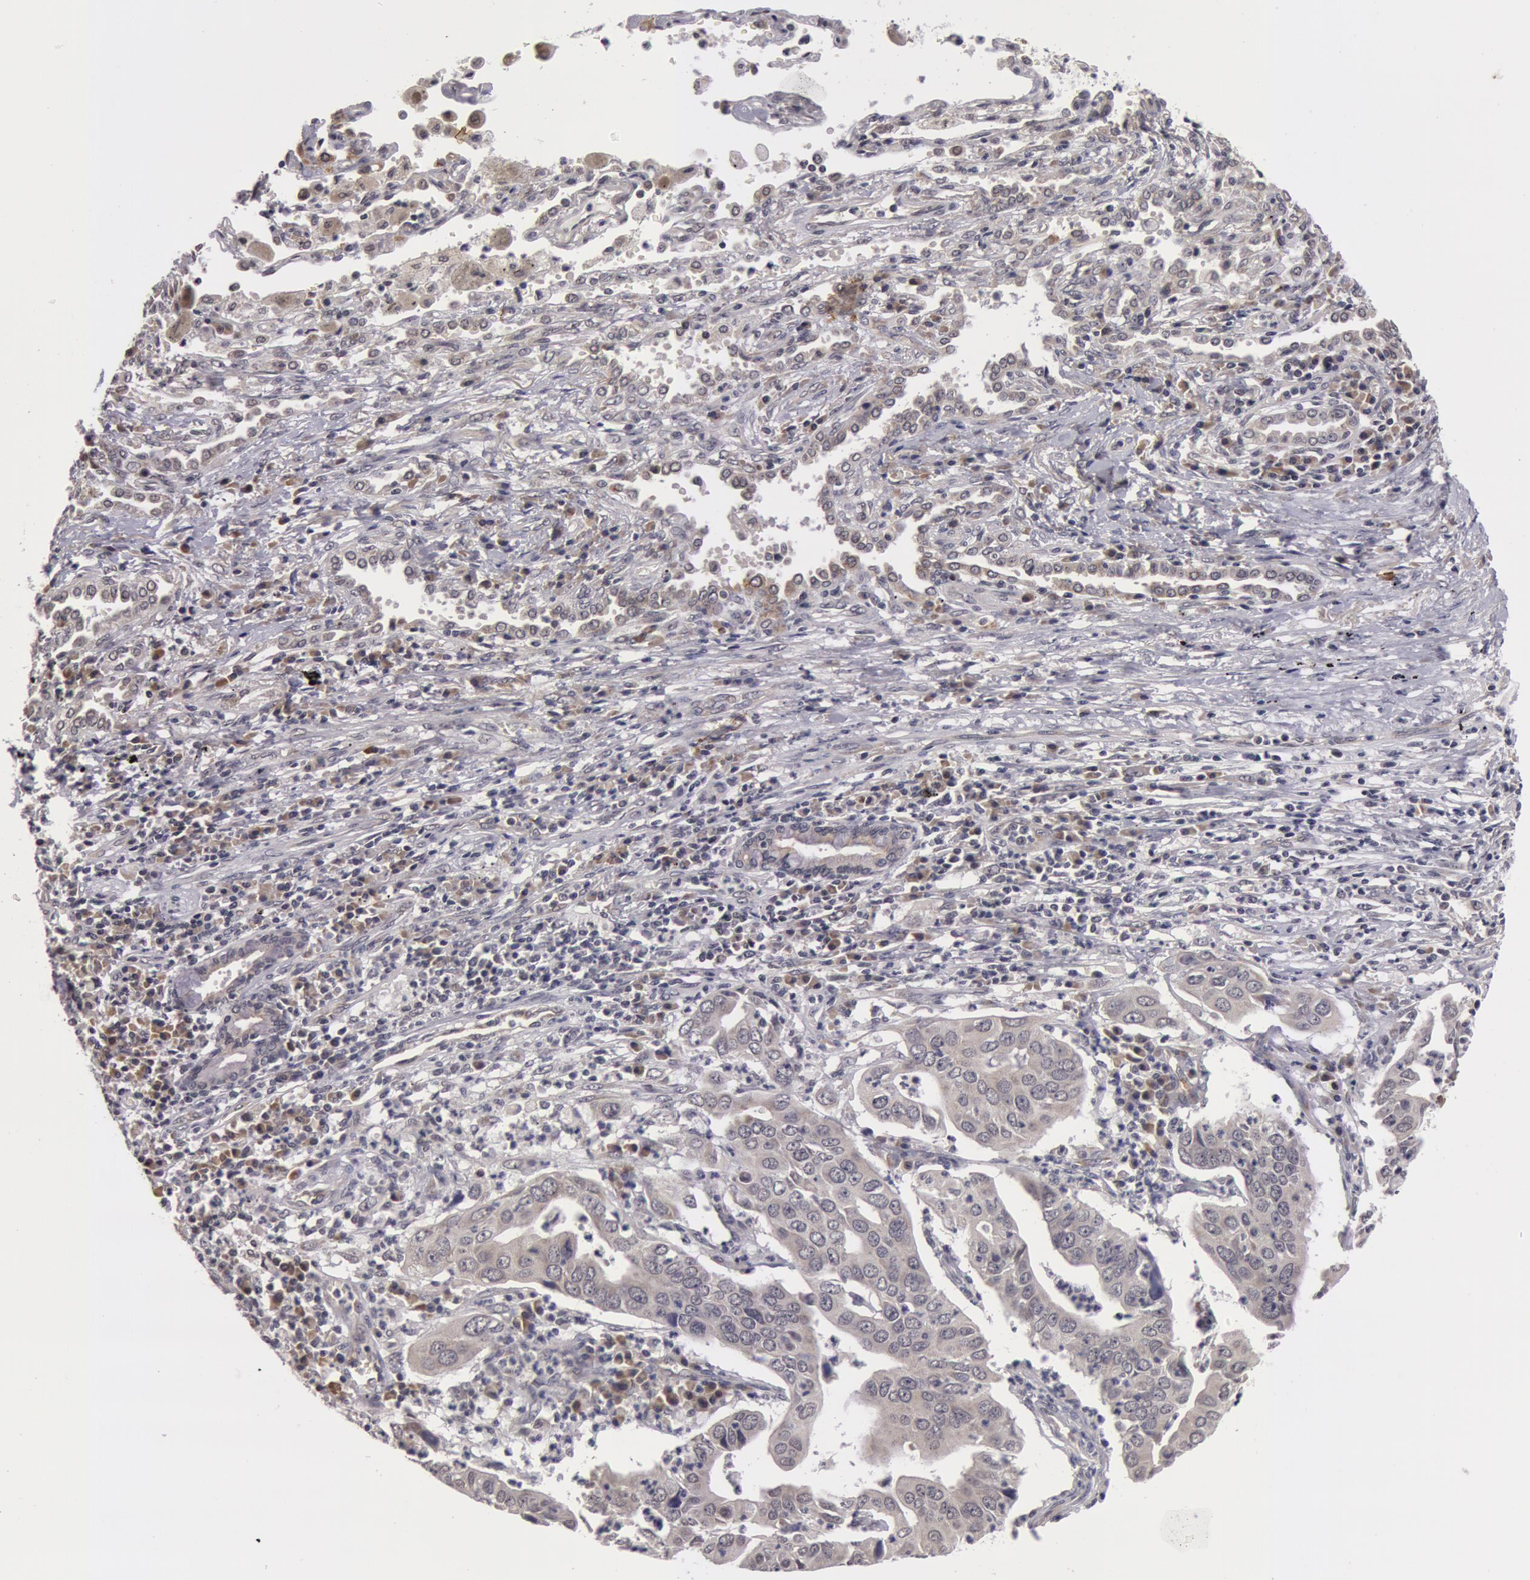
{"staining": {"intensity": "negative", "quantity": "none", "location": "none"}, "tissue": "lung cancer", "cell_type": "Tumor cells", "image_type": "cancer", "snomed": [{"axis": "morphology", "description": "Adenocarcinoma, NOS"}, {"axis": "topography", "description": "Lung"}], "caption": "Tumor cells are negative for brown protein staining in adenocarcinoma (lung). (Brightfield microscopy of DAB (3,3'-diaminobenzidine) immunohistochemistry at high magnification).", "gene": "SYTL4", "patient": {"sex": "male", "age": 48}}